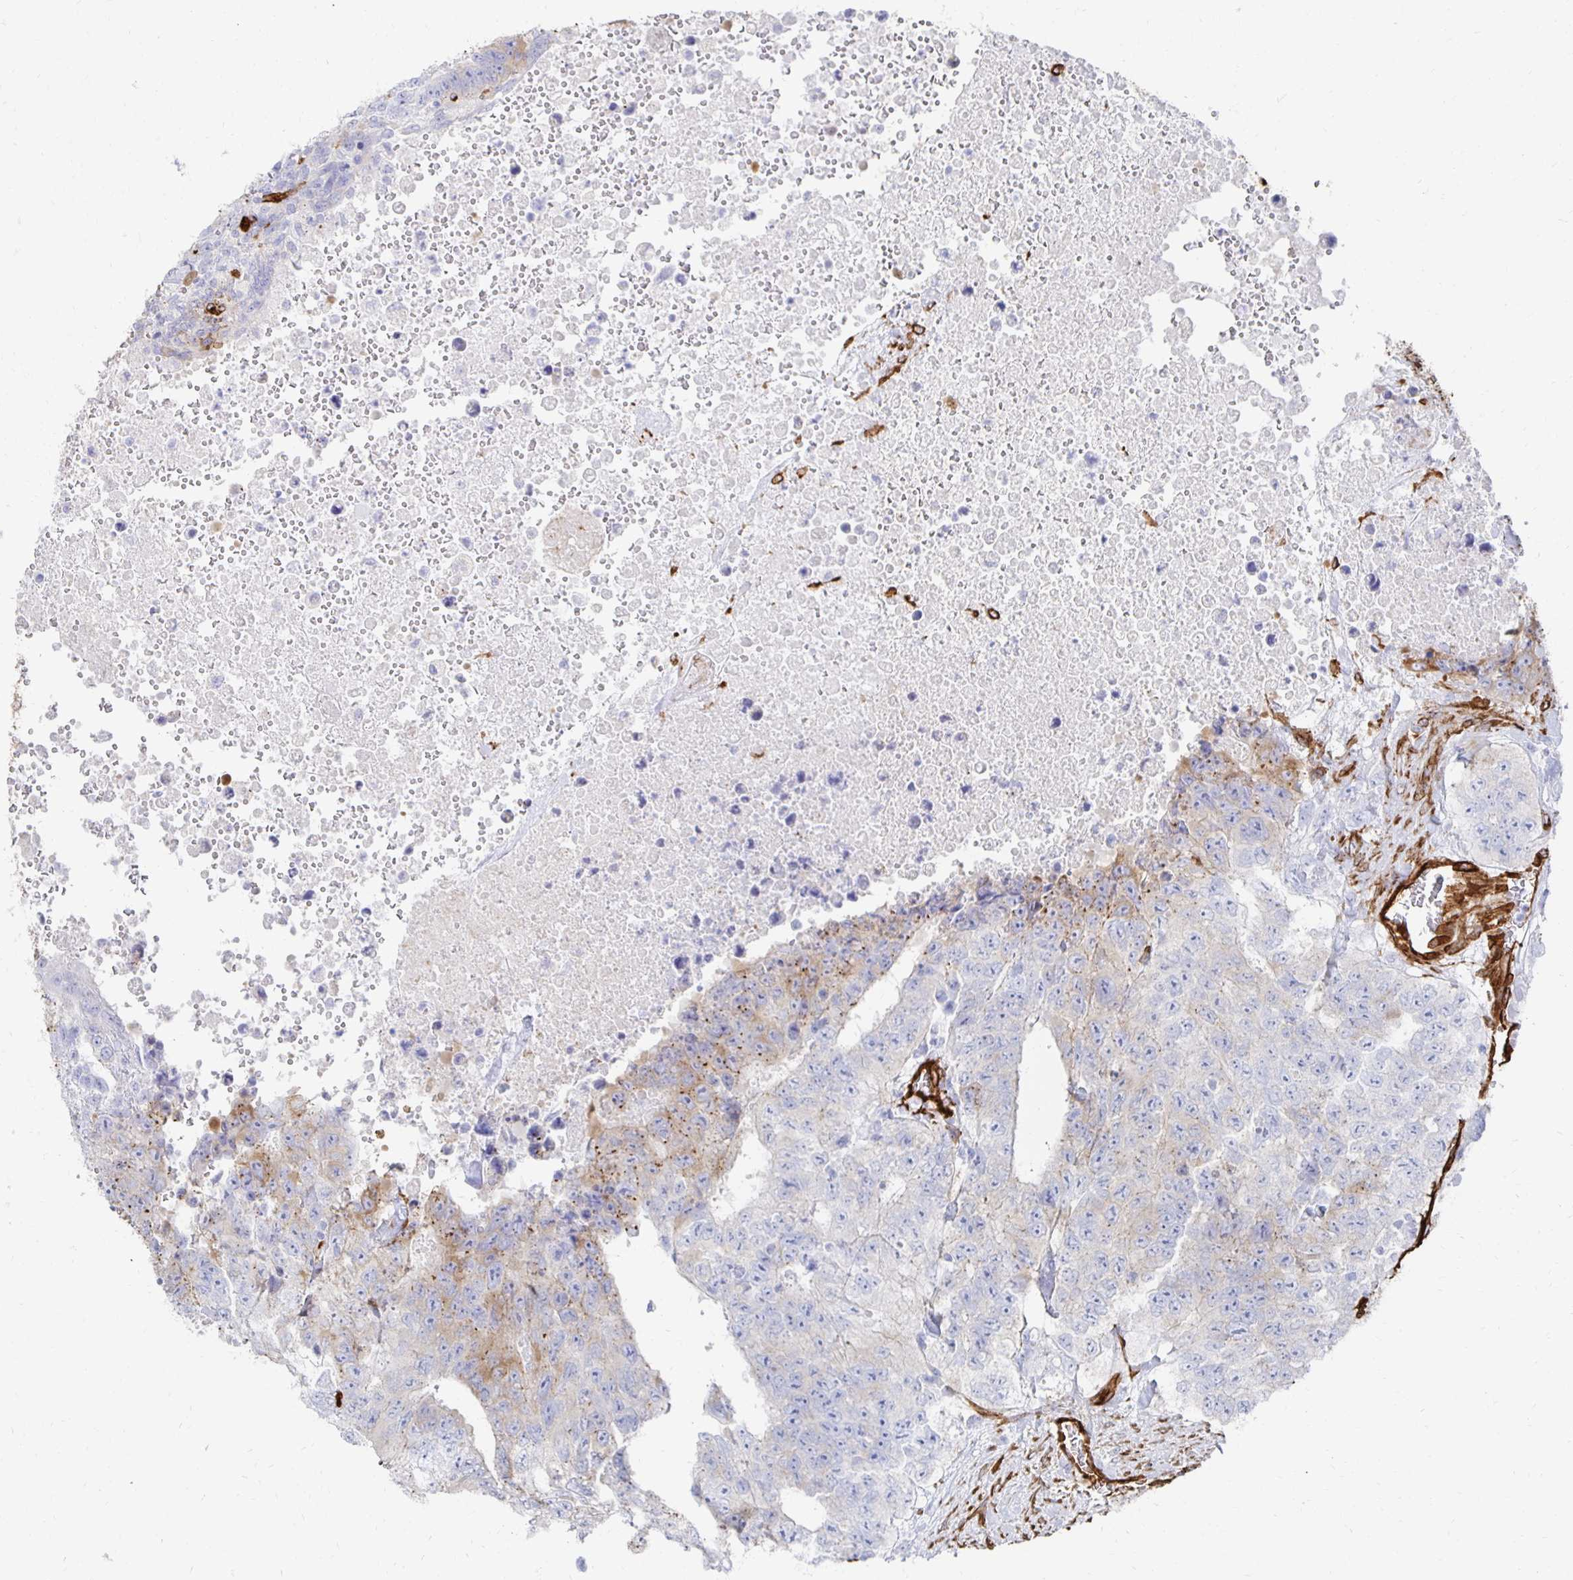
{"staining": {"intensity": "weak", "quantity": "25%-75%", "location": "cytoplasmic/membranous"}, "tissue": "testis cancer", "cell_type": "Tumor cells", "image_type": "cancer", "snomed": [{"axis": "morphology", "description": "Carcinoma, Embryonal, NOS"}, {"axis": "topography", "description": "Testis"}], "caption": "Immunohistochemical staining of human testis cancer (embryonal carcinoma) reveals low levels of weak cytoplasmic/membranous protein expression in approximately 25%-75% of tumor cells.", "gene": "VIPR2", "patient": {"sex": "male", "age": 24}}